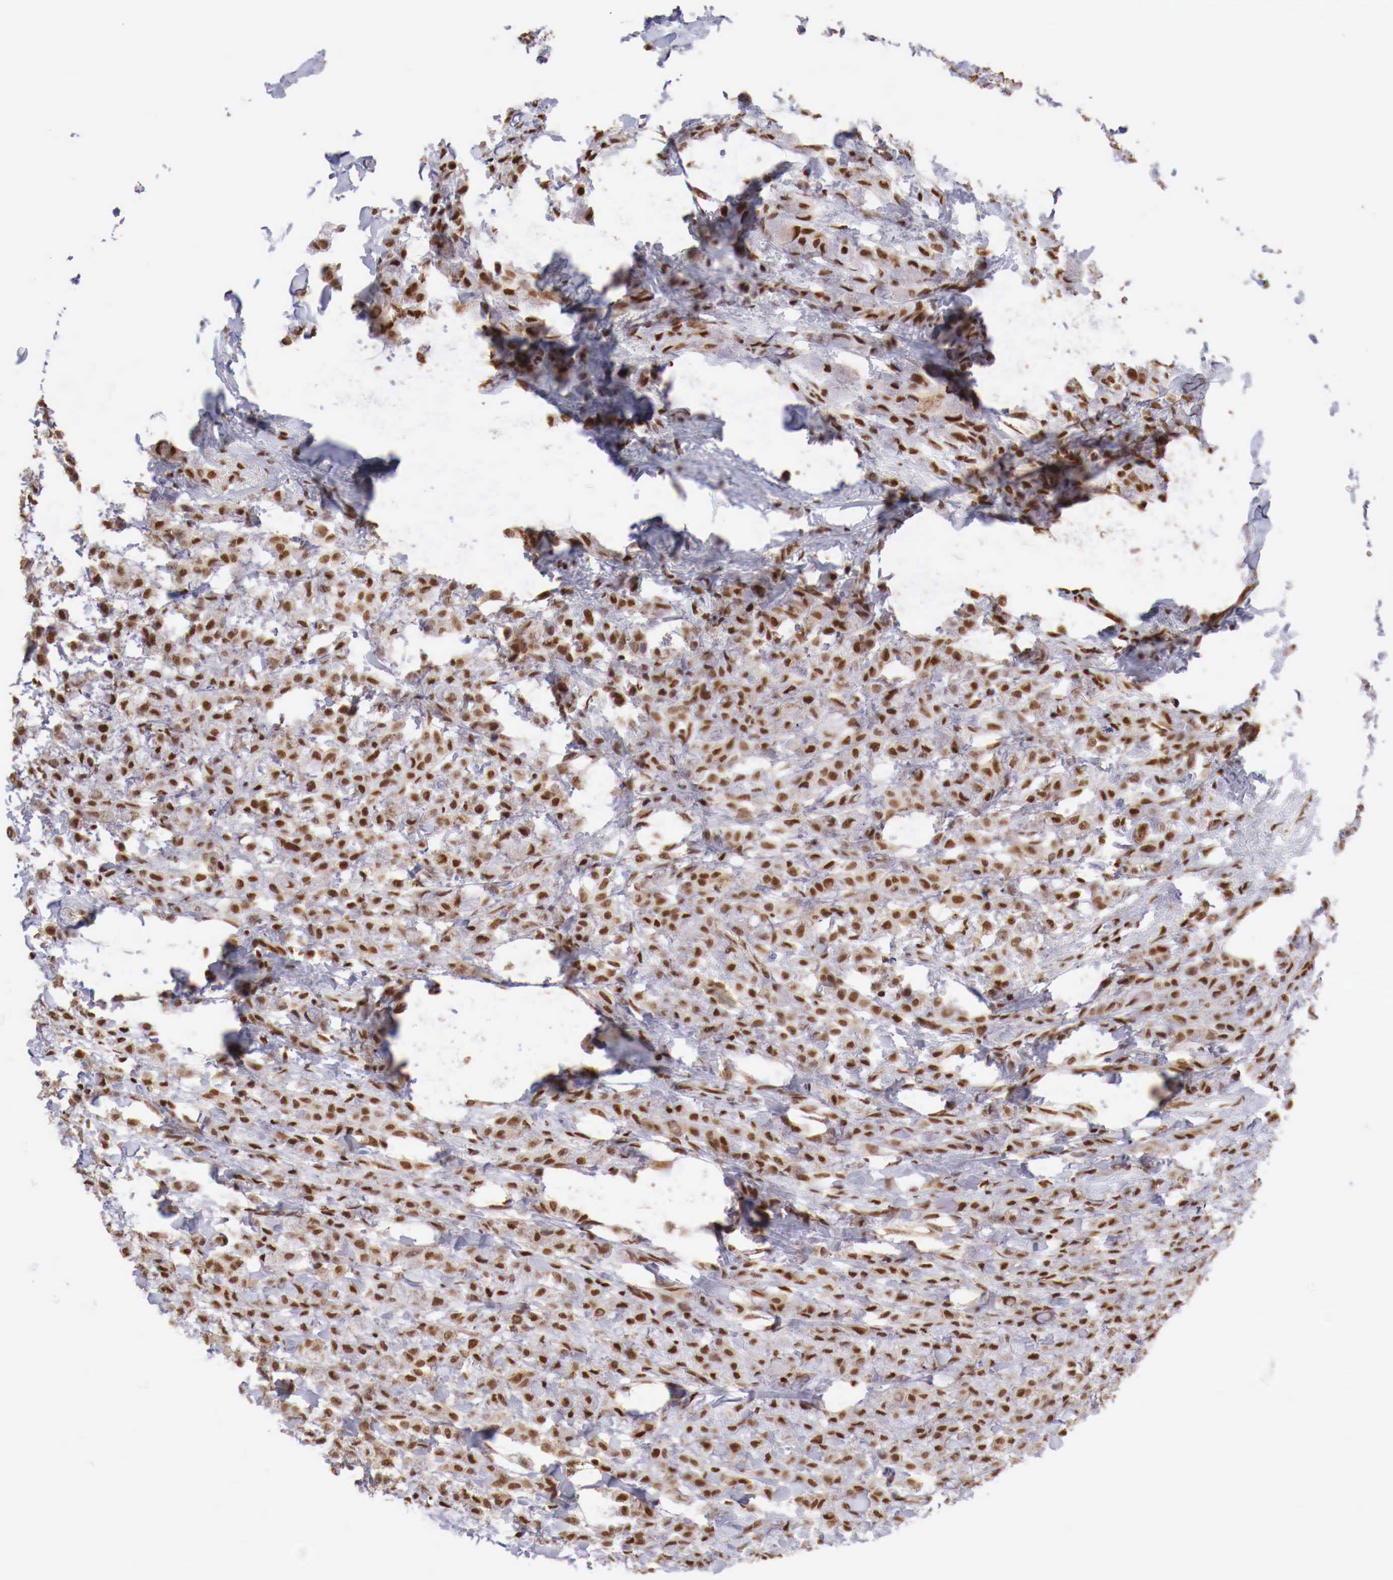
{"staining": {"intensity": "moderate", "quantity": ">75%", "location": "nuclear"}, "tissue": "breast cancer", "cell_type": "Tumor cells", "image_type": "cancer", "snomed": [{"axis": "morphology", "description": "Lobular carcinoma"}, {"axis": "topography", "description": "Breast"}], "caption": "High-magnification brightfield microscopy of breast cancer (lobular carcinoma) stained with DAB (3,3'-diaminobenzidine) (brown) and counterstained with hematoxylin (blue). tumor cells exhibit moderate nuclear positivity is identified in approximately>75% of cells.", "gene": "MAX", "patient": {"sex": "female", "age": 85}}